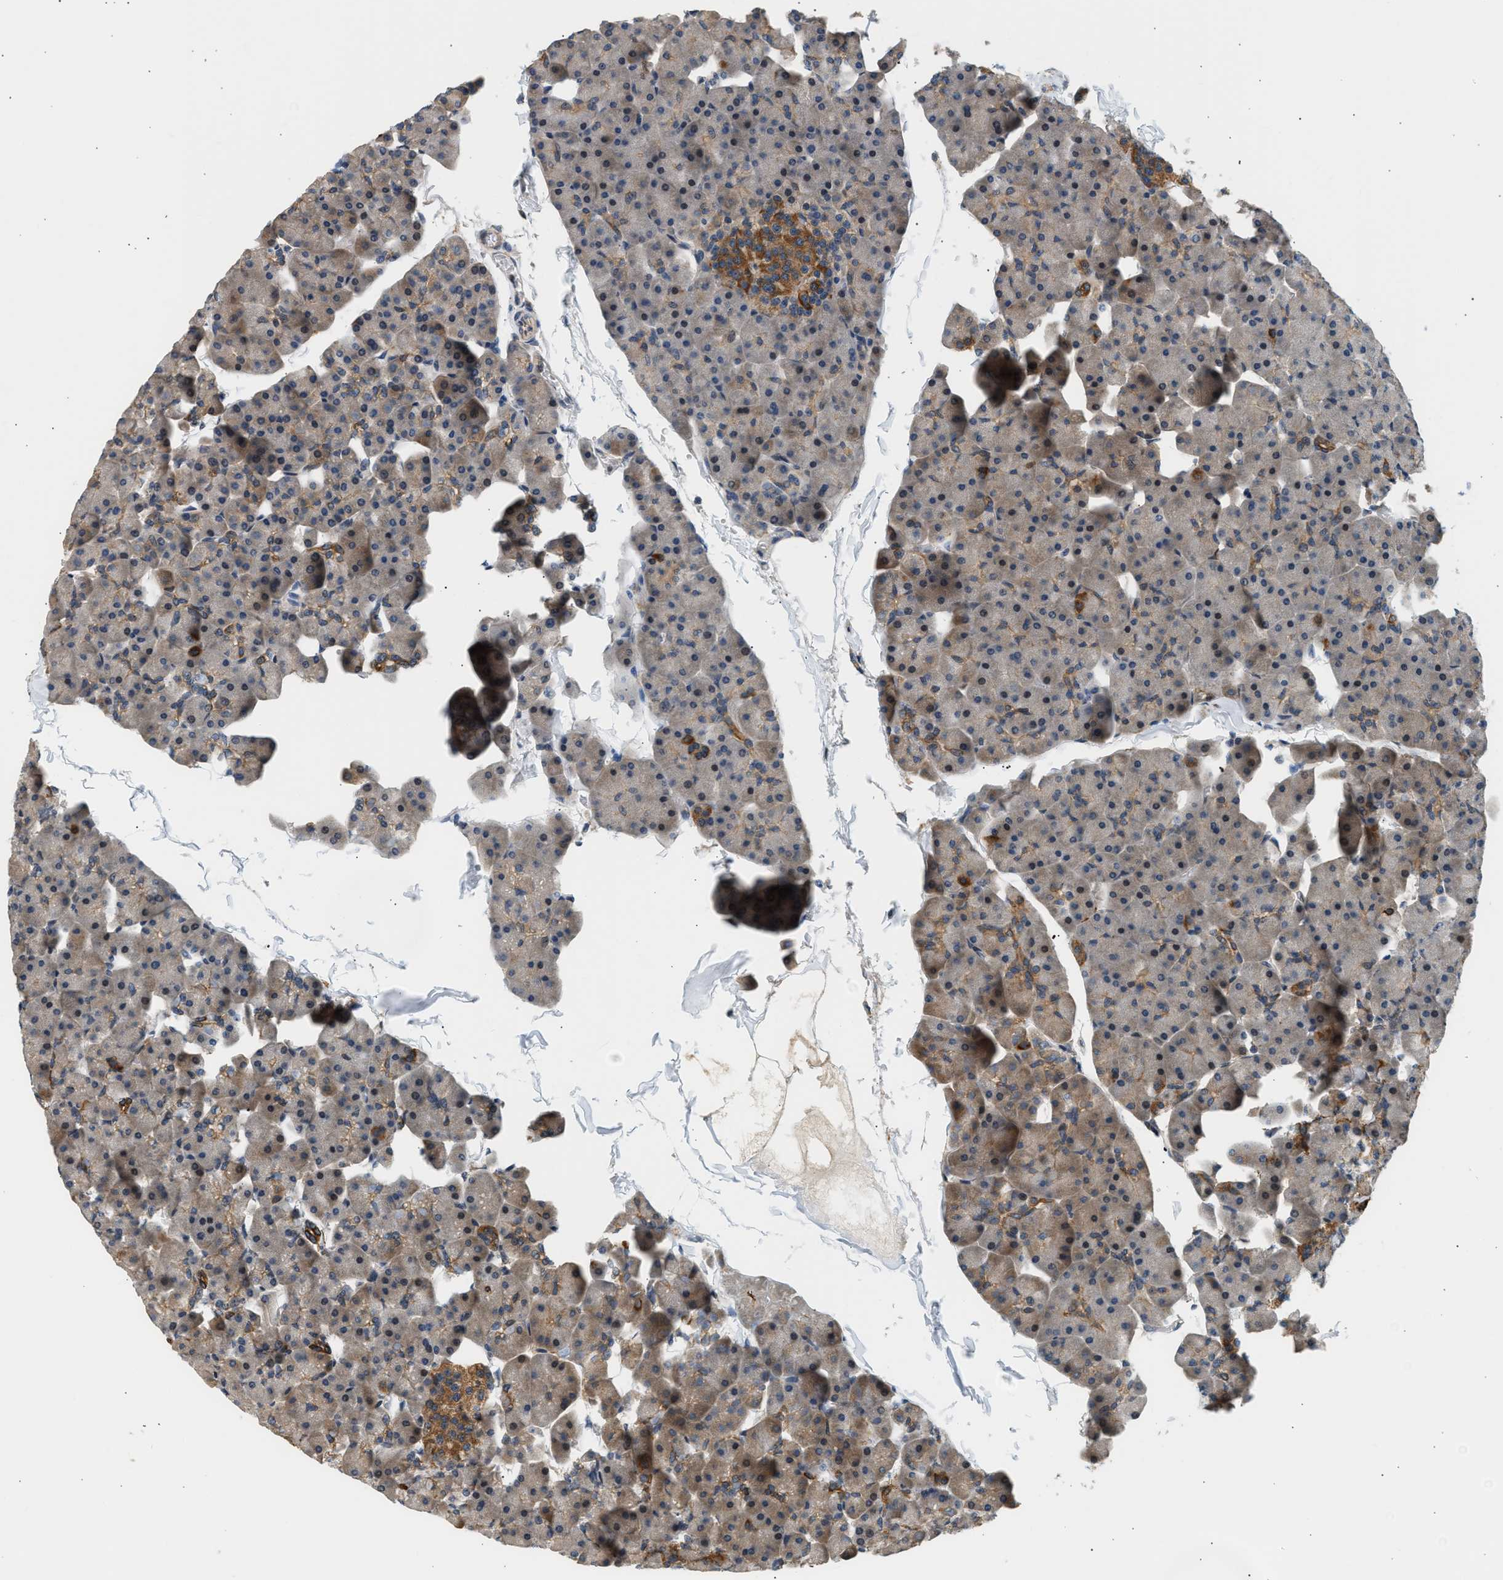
{"staining": {"intensity": "strong", "quantity": "<25%", "location": "cytoplasmic/membranous"}, "tissue": "pancreas", "cell_type": "Exocrine glandular cells", "image_type": "normal", "snomed": [{"axis": "morphology", "description": "Normal tissue, NOS"}, {"axis": "topography", "description": "Pancreas"}], "caption": "Unremarkable pancreas displays strong cytoplasmic/membranous staining in about <25% of exocrine glandular cells The staining was performed using DAB, with brown indicating positive protein expression. Nuclei are stained blue with hematoxylin..", "gene": "WDR31", "patient": {"sex": "male", "age": 35}}